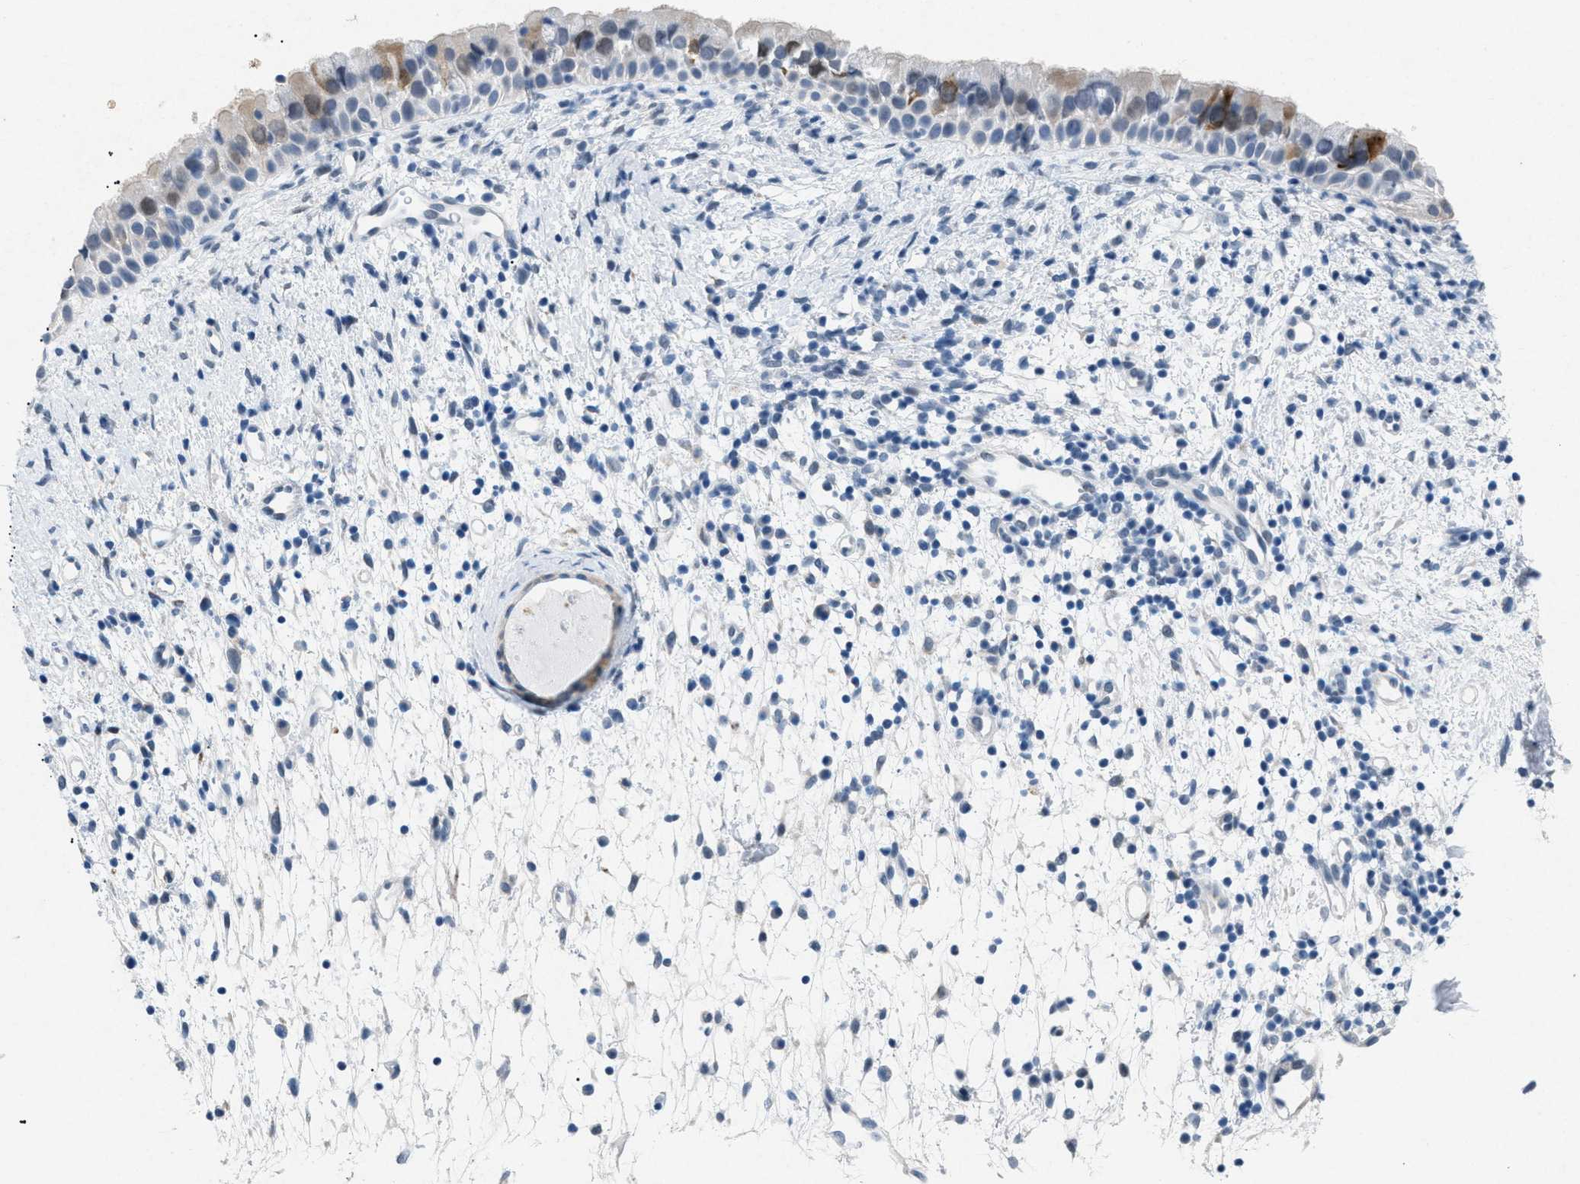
{"staining": {"intensity": "moderate", "quantity": "25%-75%", "location": "cytoplasmic/membranous"}, "tissue": "nasopharynx", "cell_type": "Respiratory epithelial cells", "image_type": "normal", "snomed": [{"axis": "morphology", "description": "Normal tissue, NOS"}, {"axis": "topography", "description": "Nasopharynx"}], "caption": "IHC photomicrograph of unremarkable nasopharynx: human nasopharynx stained using immunohistochemistry shows medium levels of moderate protein expression localized specifically in the cytoplasmic/membranous of respiratory epithelial cells, appearing as a cytoplasmic/membranous brown color.", "gene": "TASOR", "patient": {"sex": "male", "age": 22}}